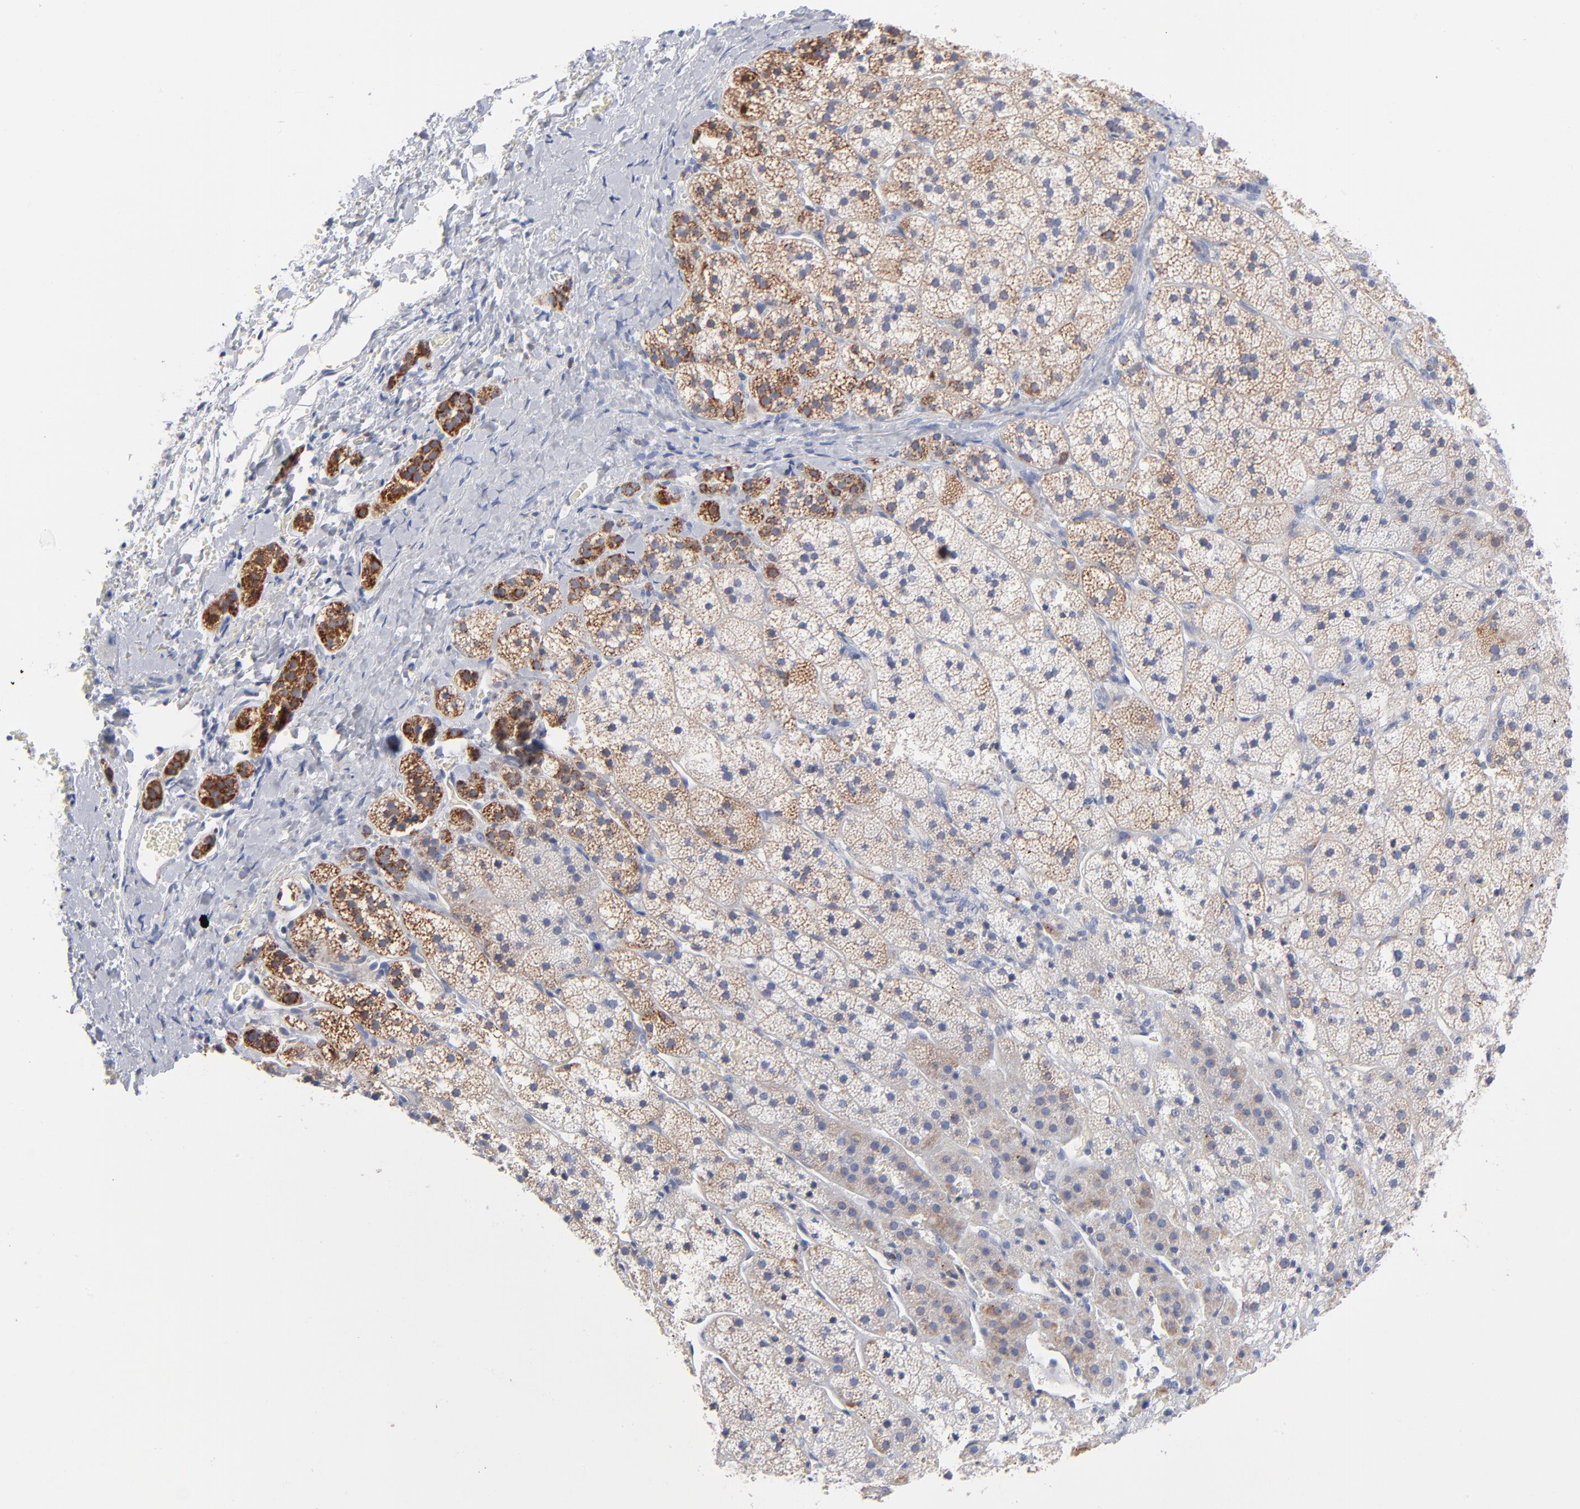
{"staining": {"intensity": "moderate", "quantity": "<25%", "location": "cytoplasmic/membranous"}, "tissue": "adrenal gland", "cell_type": "Glandular cells", "image_type": "normal", "snomed": [{"axis": "morphology", "description": "Normal tissue, NOS"}, {"axis": "topography", "description": "Adrenal gland"}], "caption": "Adrenal gland stained with immunohistochemistry shows moderate cytoplasmic/membranous positivity in approximately <25% of glandular cells.", "gene": "CHCHD10", "patient": {"sex": "female", "age": 44}}